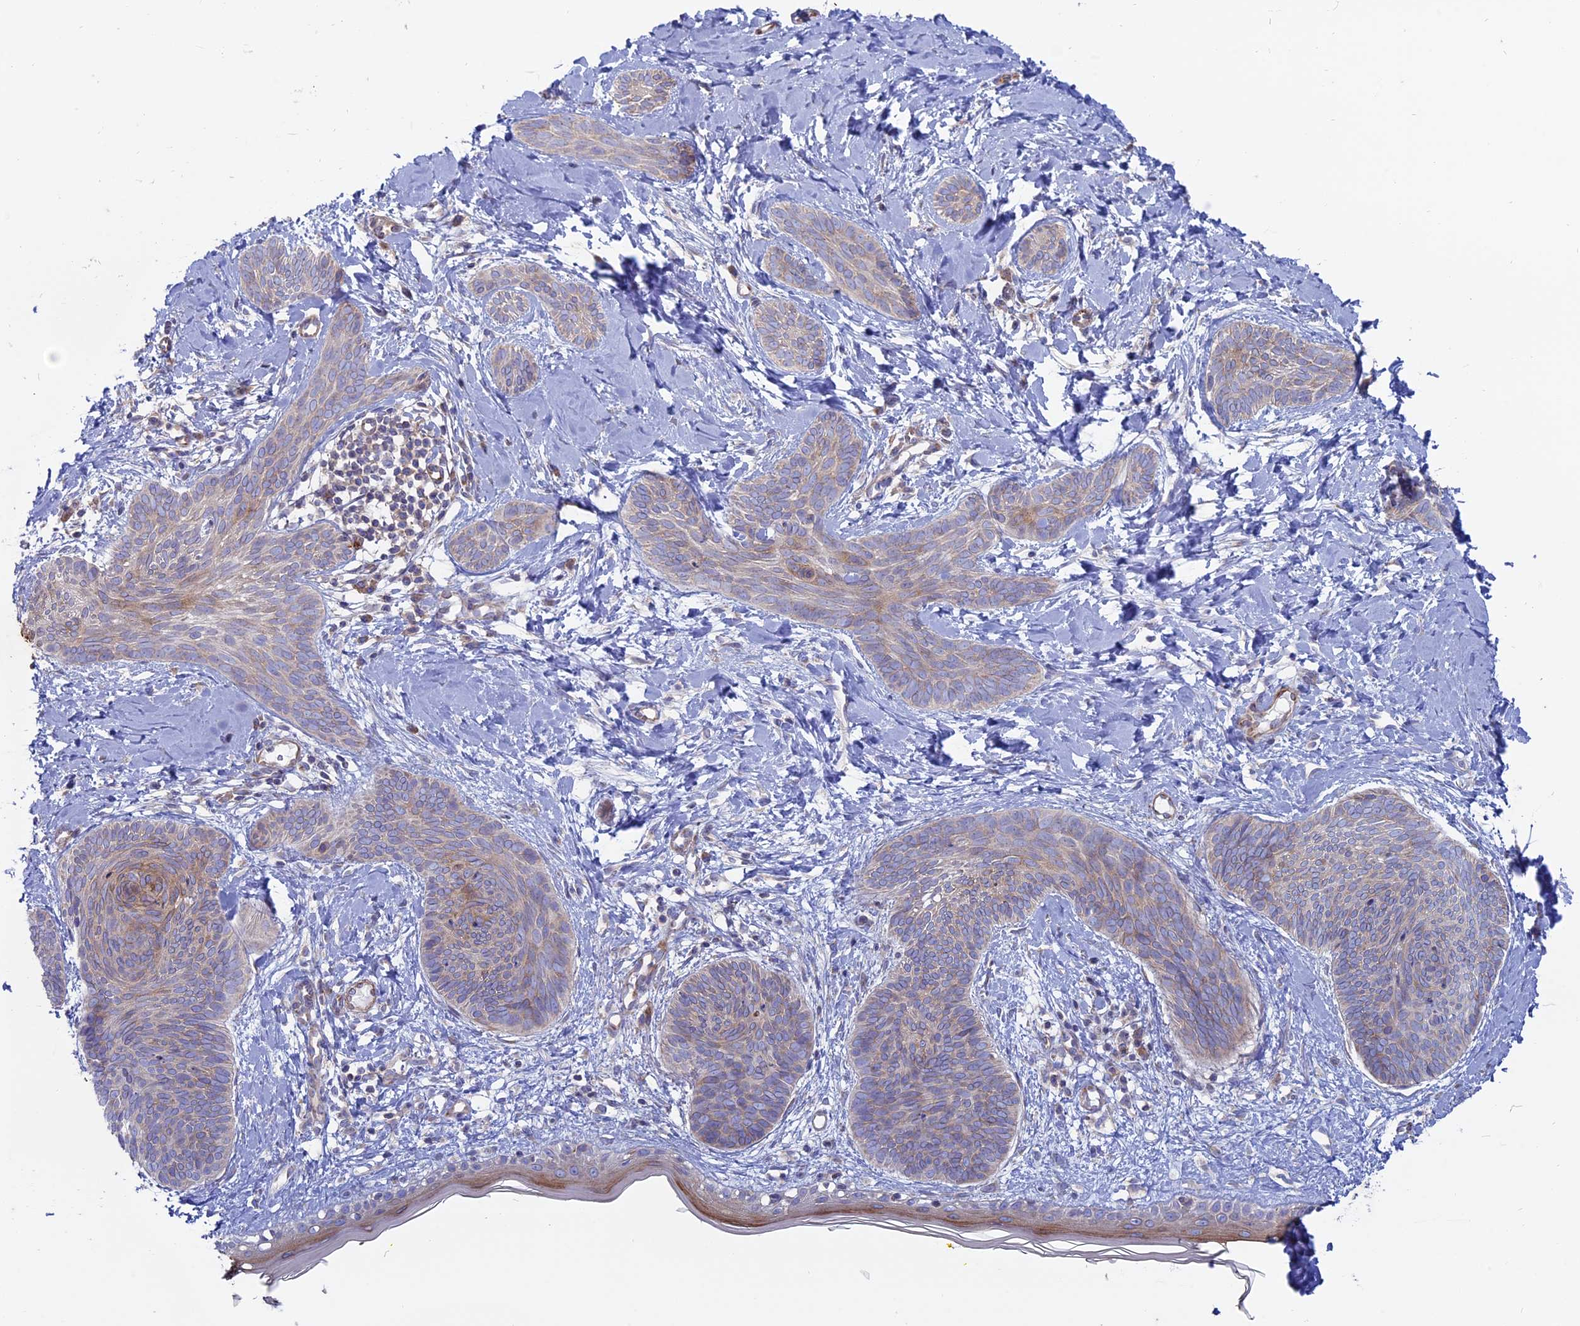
{"staining": {"intensity": "negative", "quantity": "none", "location": "none"}, "tissue": "skin cancer", "cell_type": "Tumor cells", "image_type": "cancer", "snomed": [{"axis": "morphology", "description": "Basal cell carcinoma"}, {"axis": "topography", "description": "Skin"}], "caption": "An image of skin basal cell carcinoma stained for a protein exhibits no brown staining in tumor cells.", "gene": "MYO5B", "patient": {"sex": "female", "age": 81}}